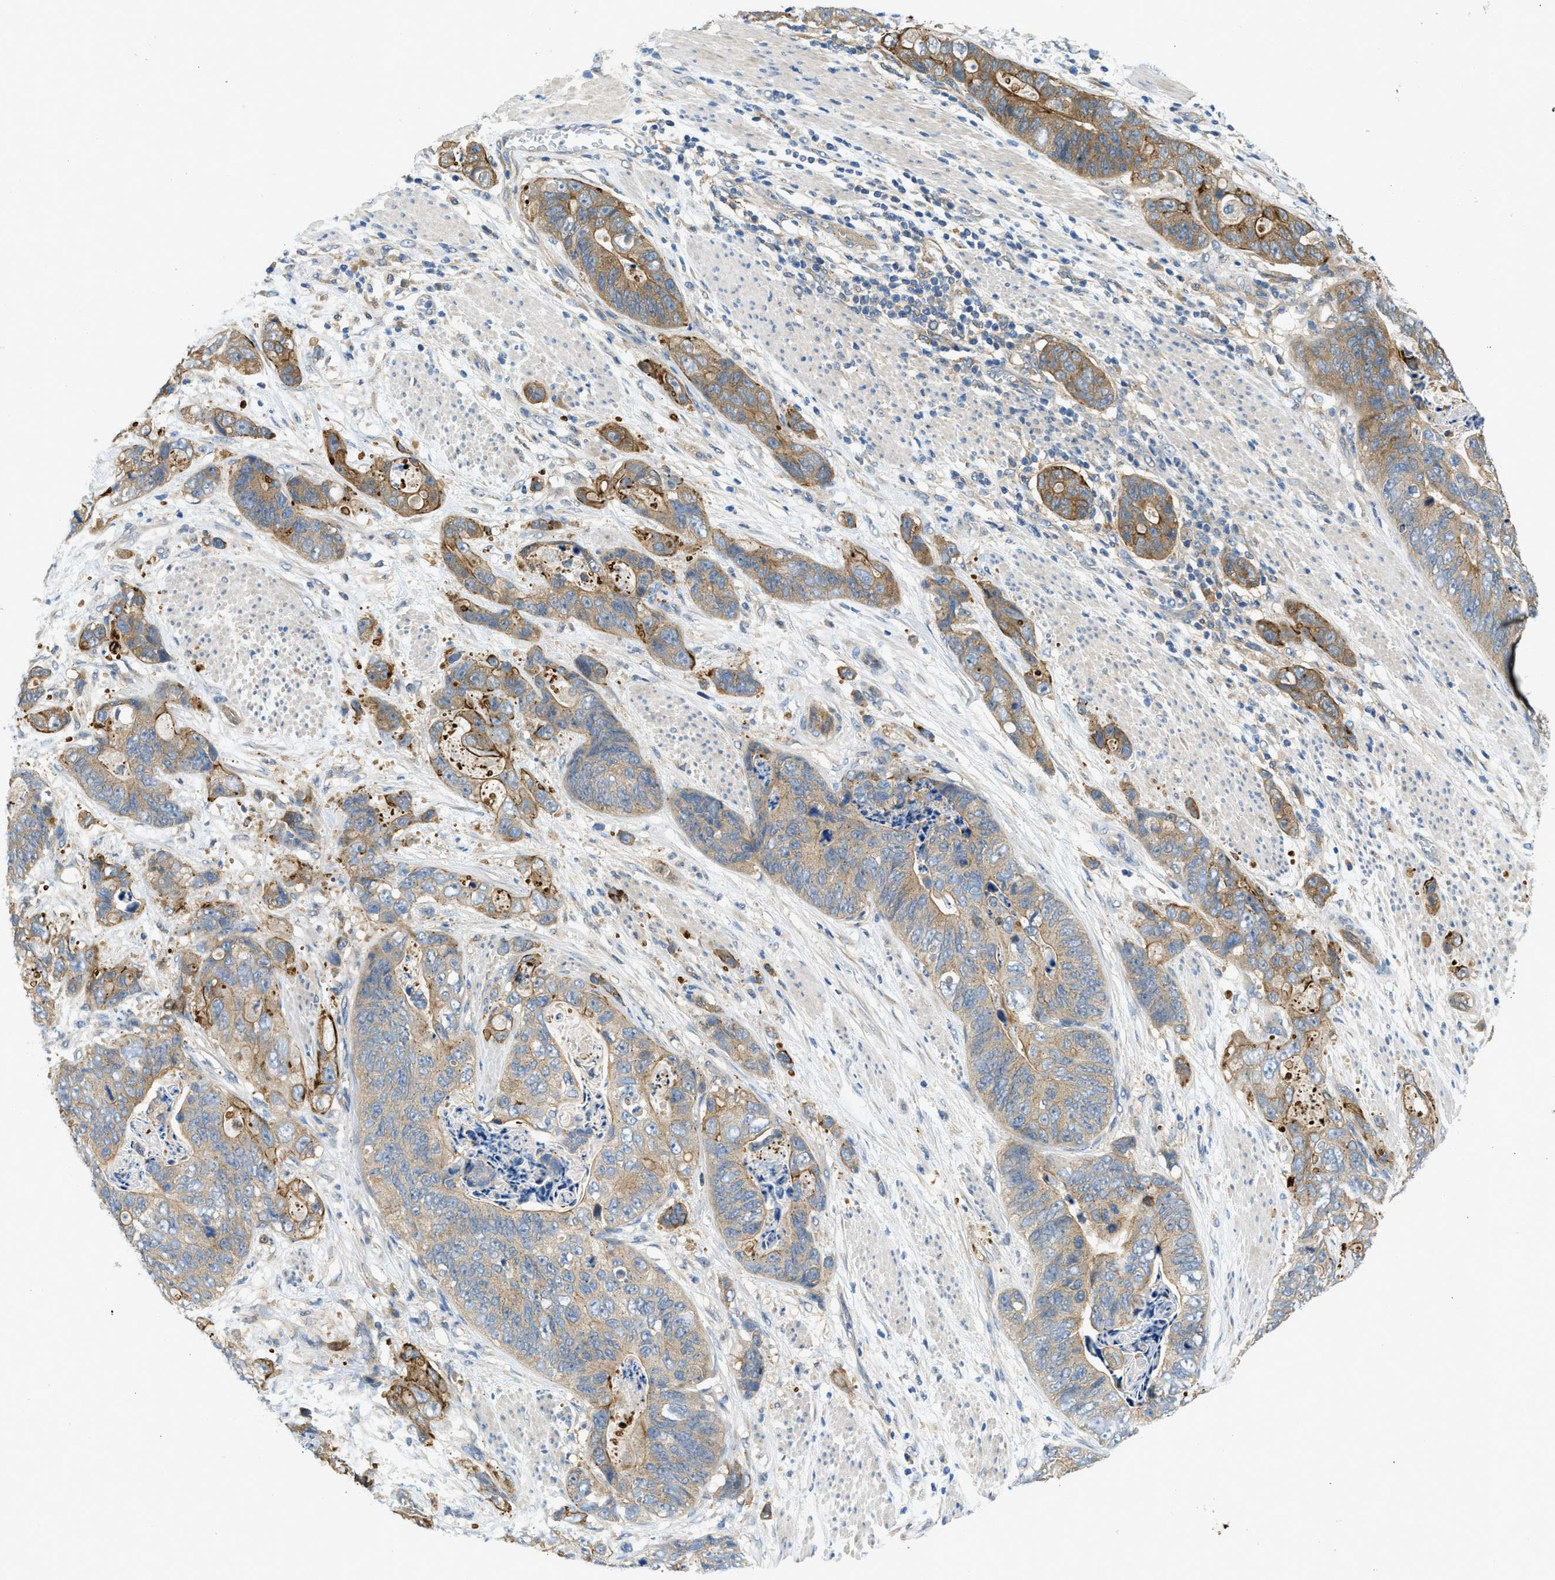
{"staining": {"intensity": "moderate", "quantity": "25%-75%", "location": "cytoplasmic/membranous"}, "tissue": "stomach cancer", "cell_type": "Tumor cells", "image_type": "cancer", "snomed": [{"axis": "morphology", "description": "Adenocarcinoma, NOS"}, {"axis": "topography", "description": "Stomach"}], "caption": "Immunohistochemistry (DAB) staining of human stomach cancer exhibits moderate cytoplasmic/membranous protein expression in approximately 25%-75% of tumor cells. (IHC, brightfield microscopy, high magnification).", "gene": "RIPK2", "patient": {"sex": "female", "age": 89}}